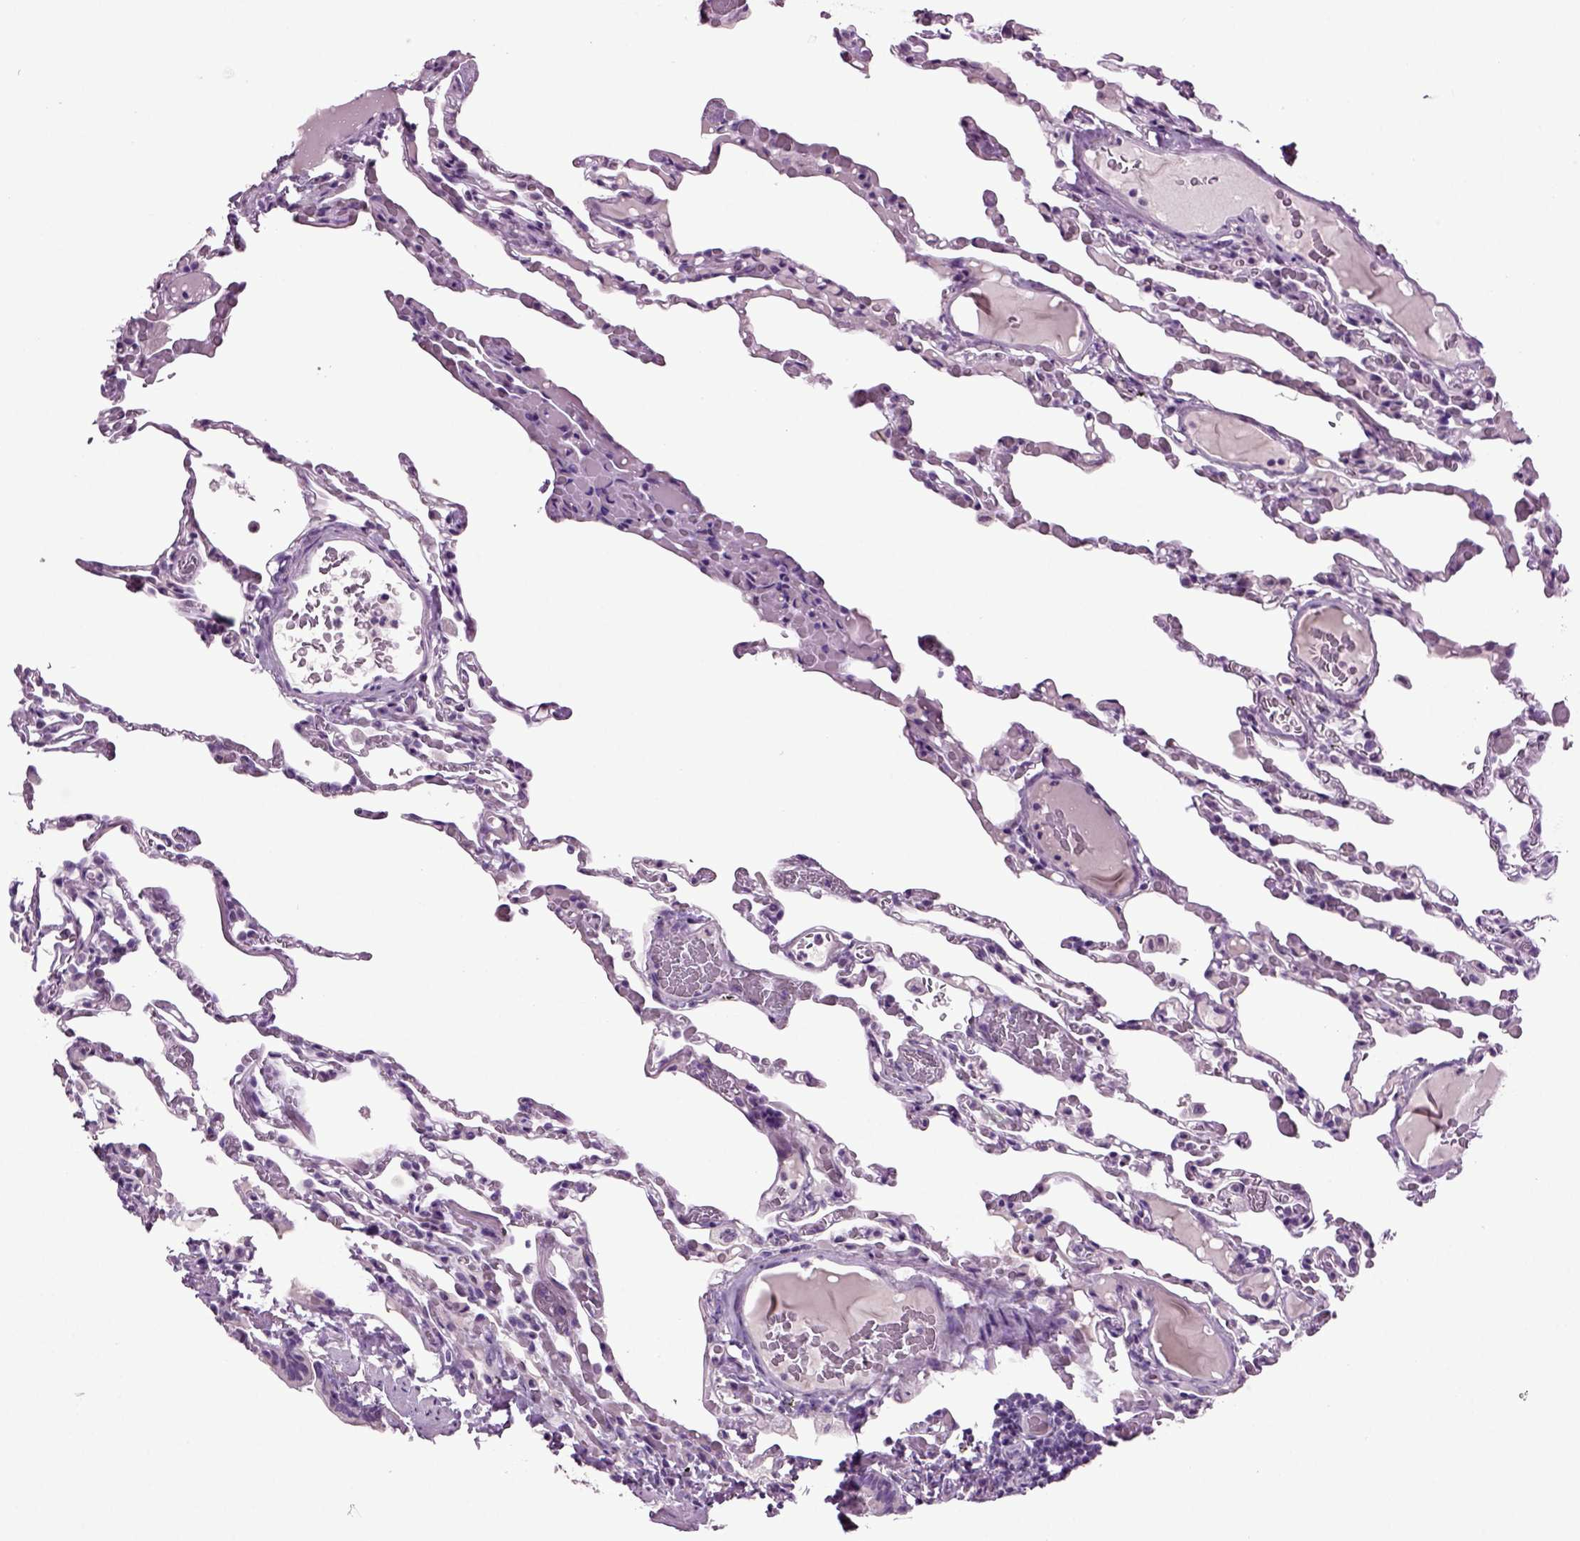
{"staining": {"intensity": "negative", "quantity": "none", "location": "none"}, "tissue": "lung", "cell_type": "Alveolar cells", "image_type": "normal", "snomed": [{"axis": "morphology", "description": "Normal tissue, NOS"}, {"axis": "topography", "description": "Lung"}], "caption": "Lung was stained to show a protein in brown. There is no significant staining in alveolar cells. The staining was performed using DAB (3,3'-diaminobenzidine) to visualize the protein expression in brown, while the nuclei were stained in blue with hematoxylin (Magnification: 20x).", "gene": "SLC17A6", "patient": {"sex": "female", "age": 43}}